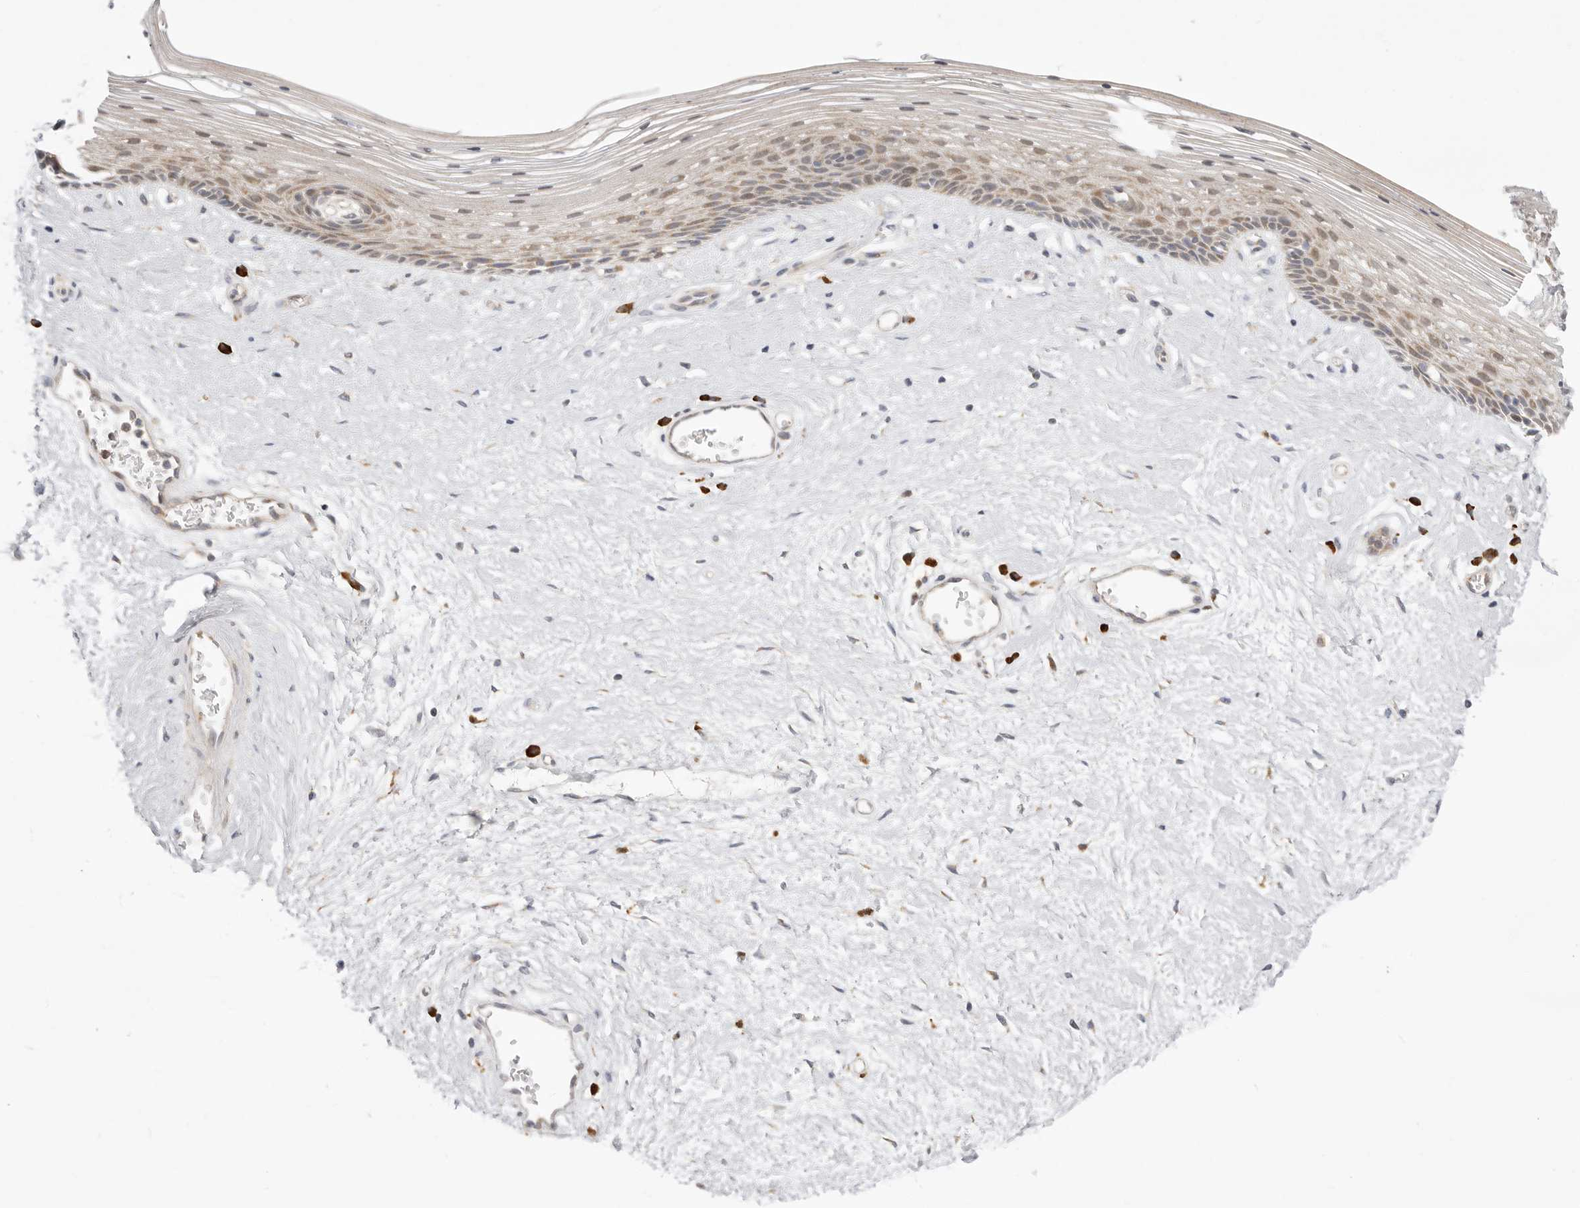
{"staining": {"intensity": "weak", "quantity": ">75%", "location": "cytoplasmic/membranous"}, "tissue": "vagina", "cell_type": "Squamous epithelial cells", "image_type": "normal", "snomed": [{"axis": "morphology", "description": "Normal tissue, NOS"}, {"axis": "topography", "description": "Vagina"}], "caption": "Protein positivity by IHC demonstrates weak cytoplasmic/membranous positivity in about >75% of squamous epithelial cells in normal vagina.", "gene": "USH1C", "patient": {"sex": "female", "age": 46}}